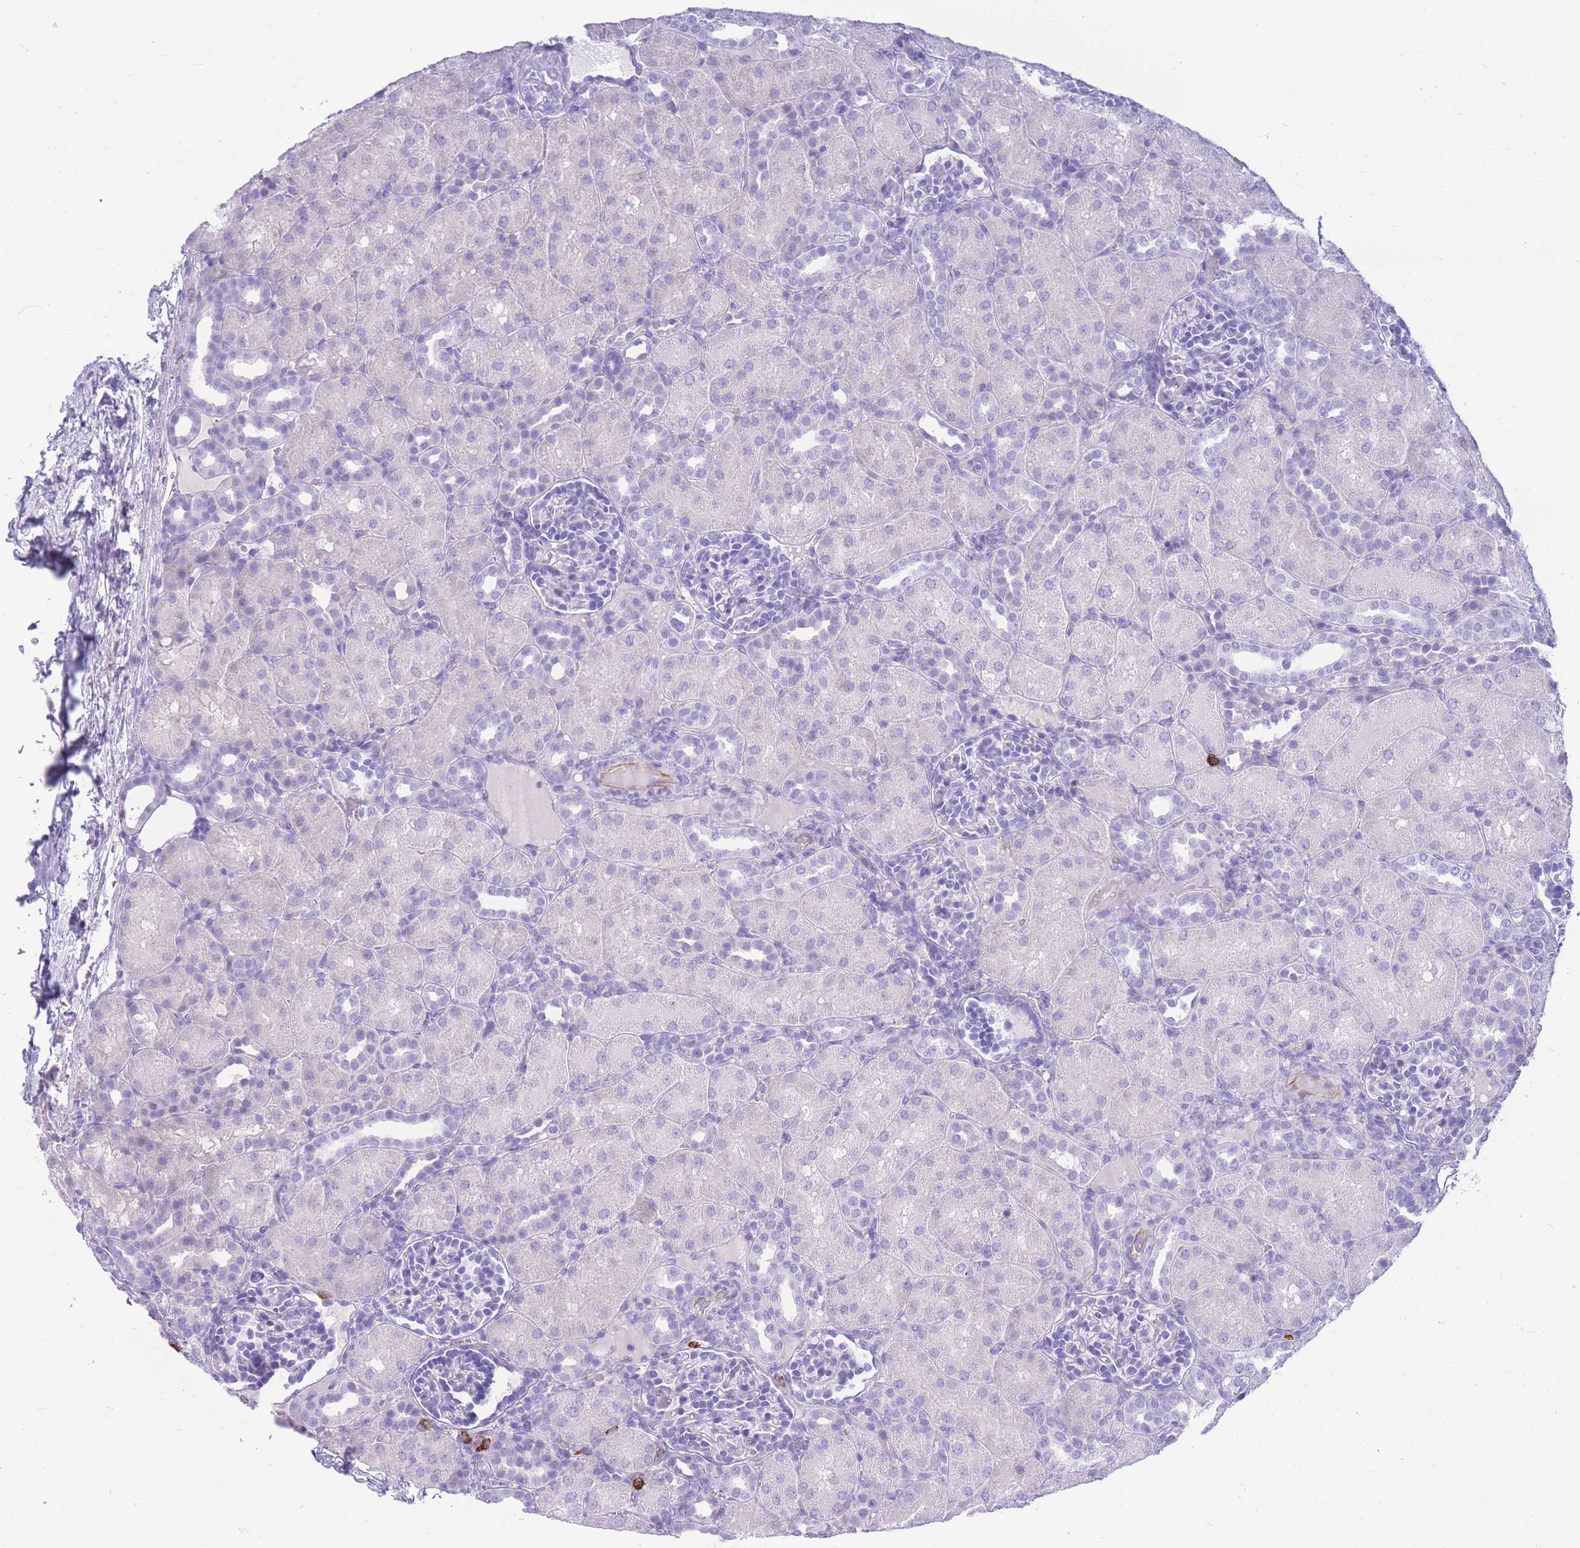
{"staining": {"intensity": "negative", "quantity": "none", "location": "none"}, "tissue": "kidney", "cell_type": "Cells in glomeruli", "image_type": "normal", "snomed": [{"axis": "morphology", "description": "Normal tissue, NOS"}, {"axis": "topography", "description": "Kidney"}], "caption": "DAB immunohistochemical staining of unremarkable kidney displays no significant staining in cells in glomeruli. (DAB IHC with hematoxylin counter stain).", "gene": "ZFP62", "patient": {"sex": "male", "age": 1}}